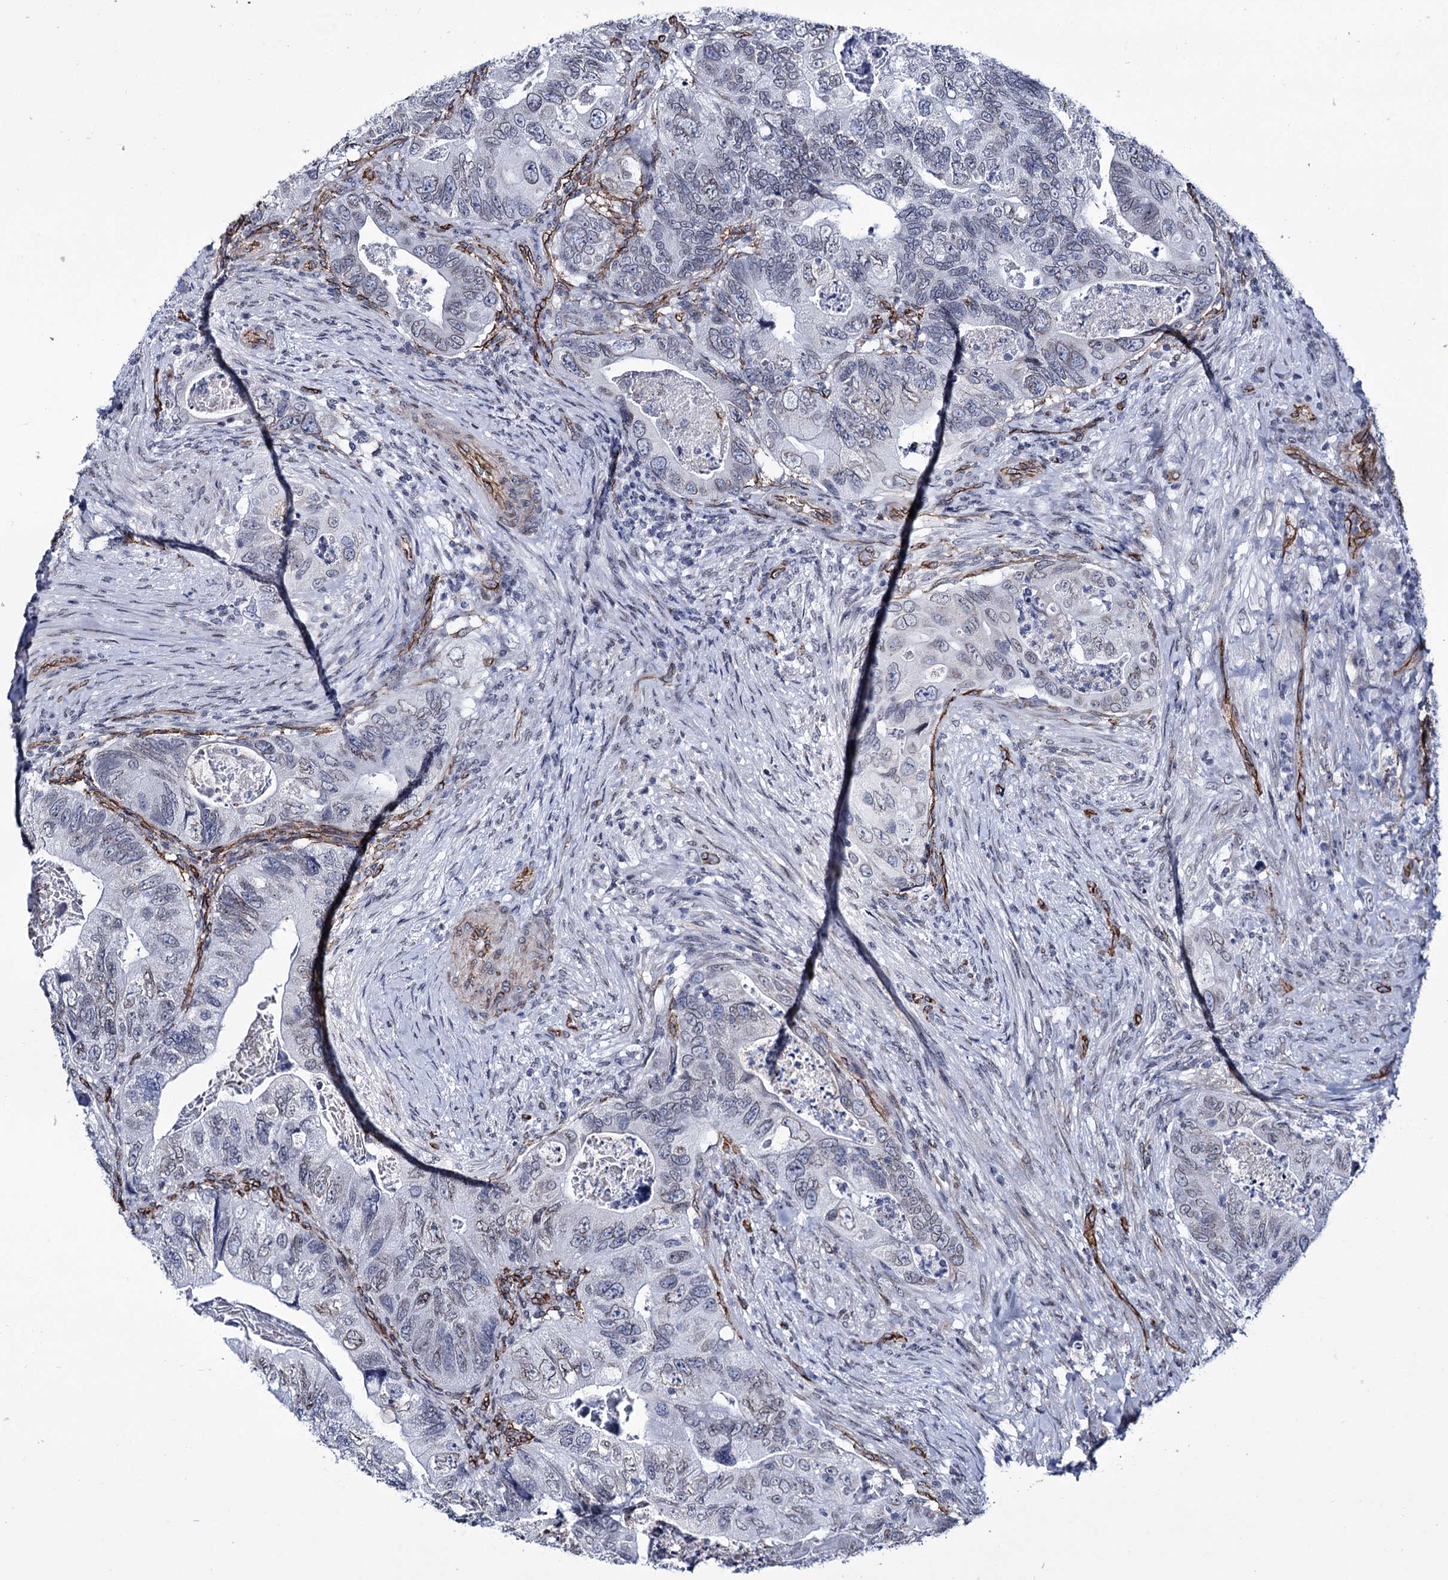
{"staining": {"intensity": "weak", "quantity": "<25%", "location": "cytoplasmic/membranous,nuclear"}, "tissue": "colorectal cancer", "cell_type": "Tumor cells", "image_type": "cancer", "snomed": [{"axis": "morphology", "description": "Adenocarcinoma, NOS"}, {"axis": "topography", "description": "Rectum"}], "caption": "An immunohistochemistry (IHC) histopathology image of adenocarcinoma (colorectal) is shown. There is no staining in tumor cells of adenocarcinoma (colorectal).", "gene": "ZC3H12C", "patient": {"sex": "male", "age": 63}}